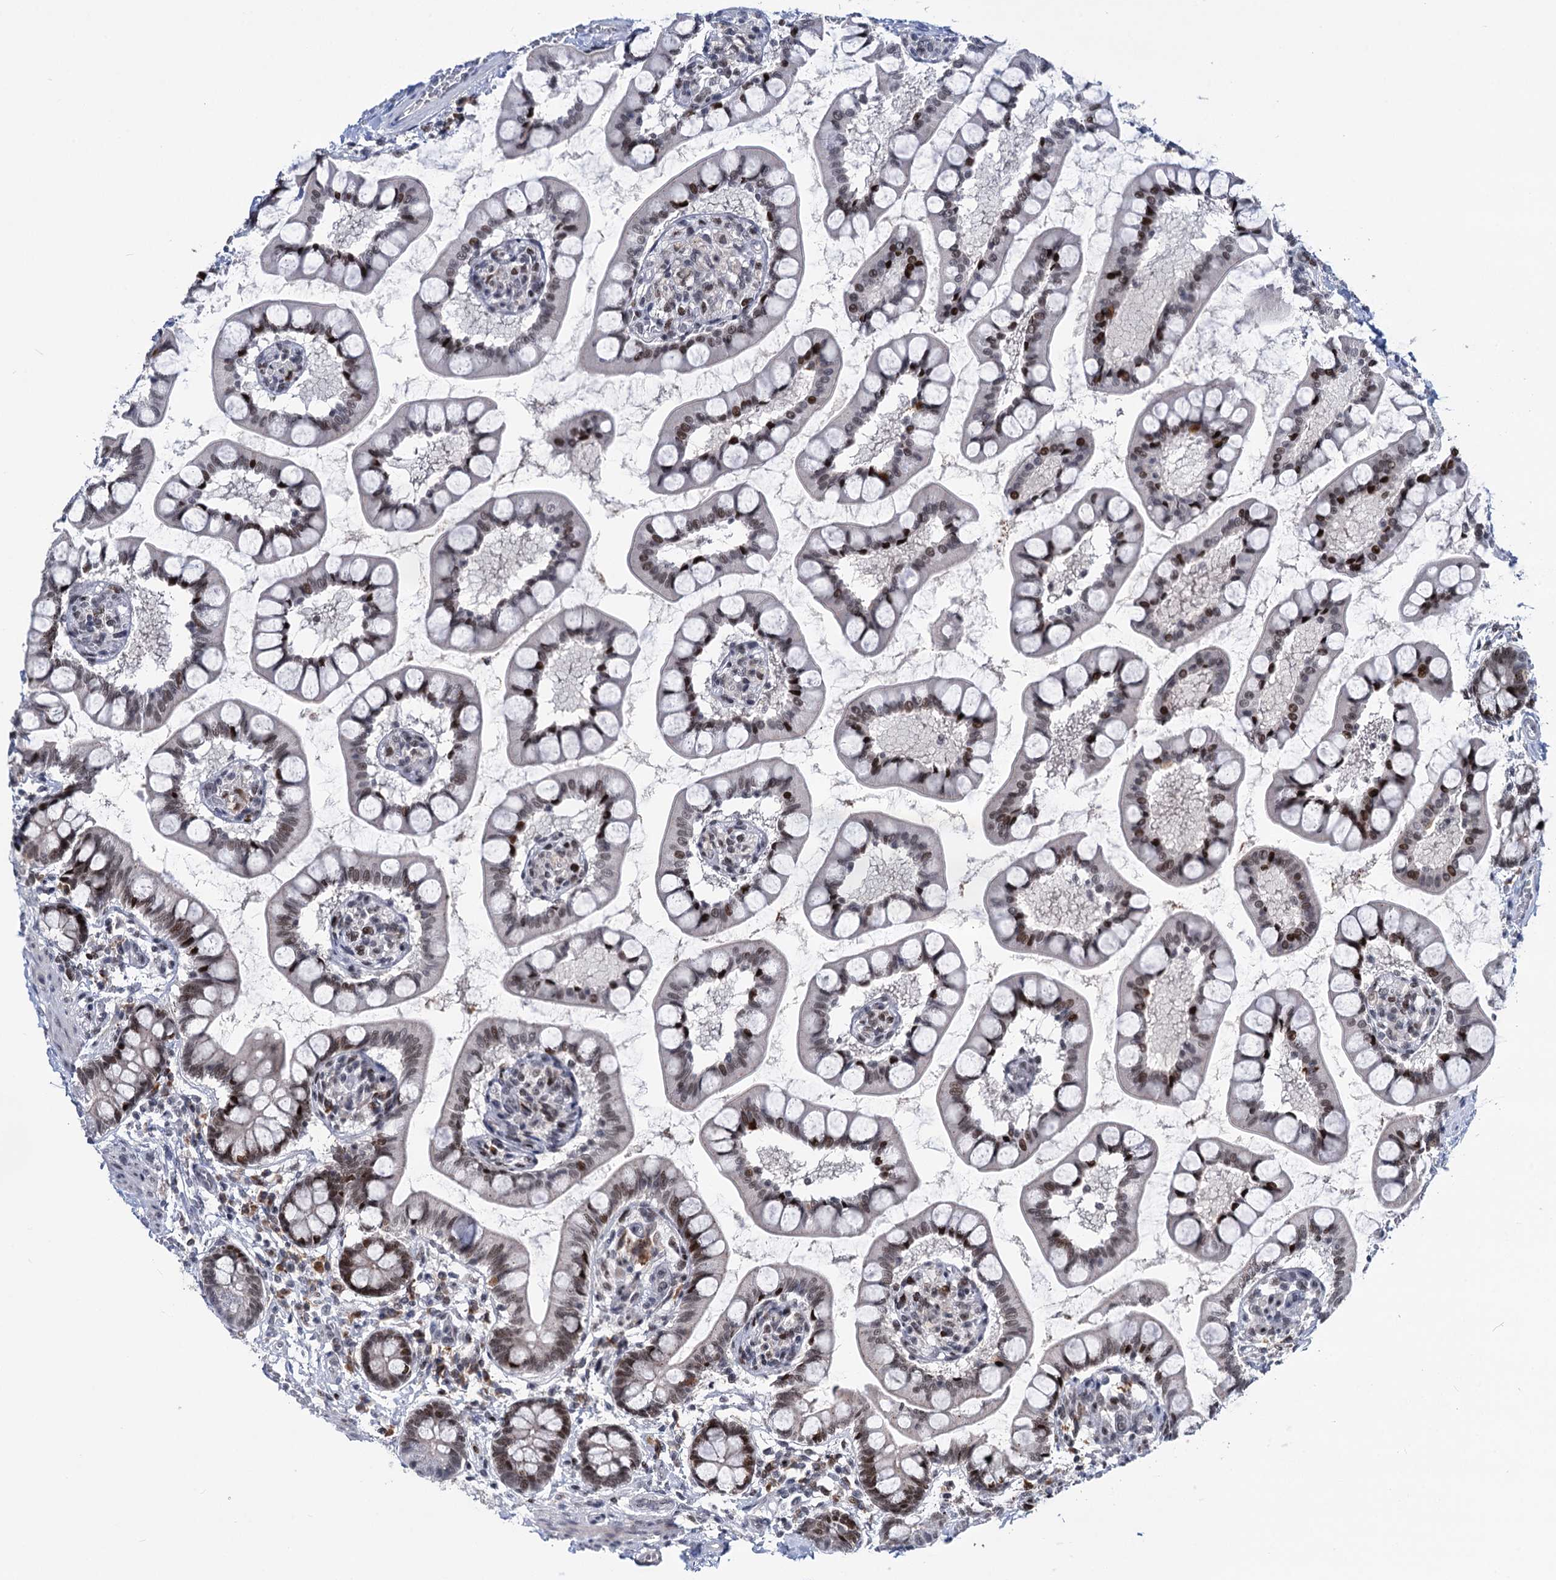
{"staining": {"intensity": "moderate", "quantity": "25%-75%", "location": "nuclear"}, "tissue": "small intestine", "cell_type": "Glandular cells", "image_type": "normal", "snomed": [{"axis": "morphology", "description": "Normal tissue, NOS"}, {"axis": "topography", "description": "Small intestine"}], "caption": "Protein expression analysis of benign small intestine exhibits moderate nuclear staining in about 25%-75% of glandular cells. The staining is performed using DAB (3,3'-diaminobenzidine) brown chromogen to label protein expression. The nuclei are counter-stained blue using hematoxylin.", "gene": "ZCCHC10", "patient": {"sex": "male", "age": 52}}